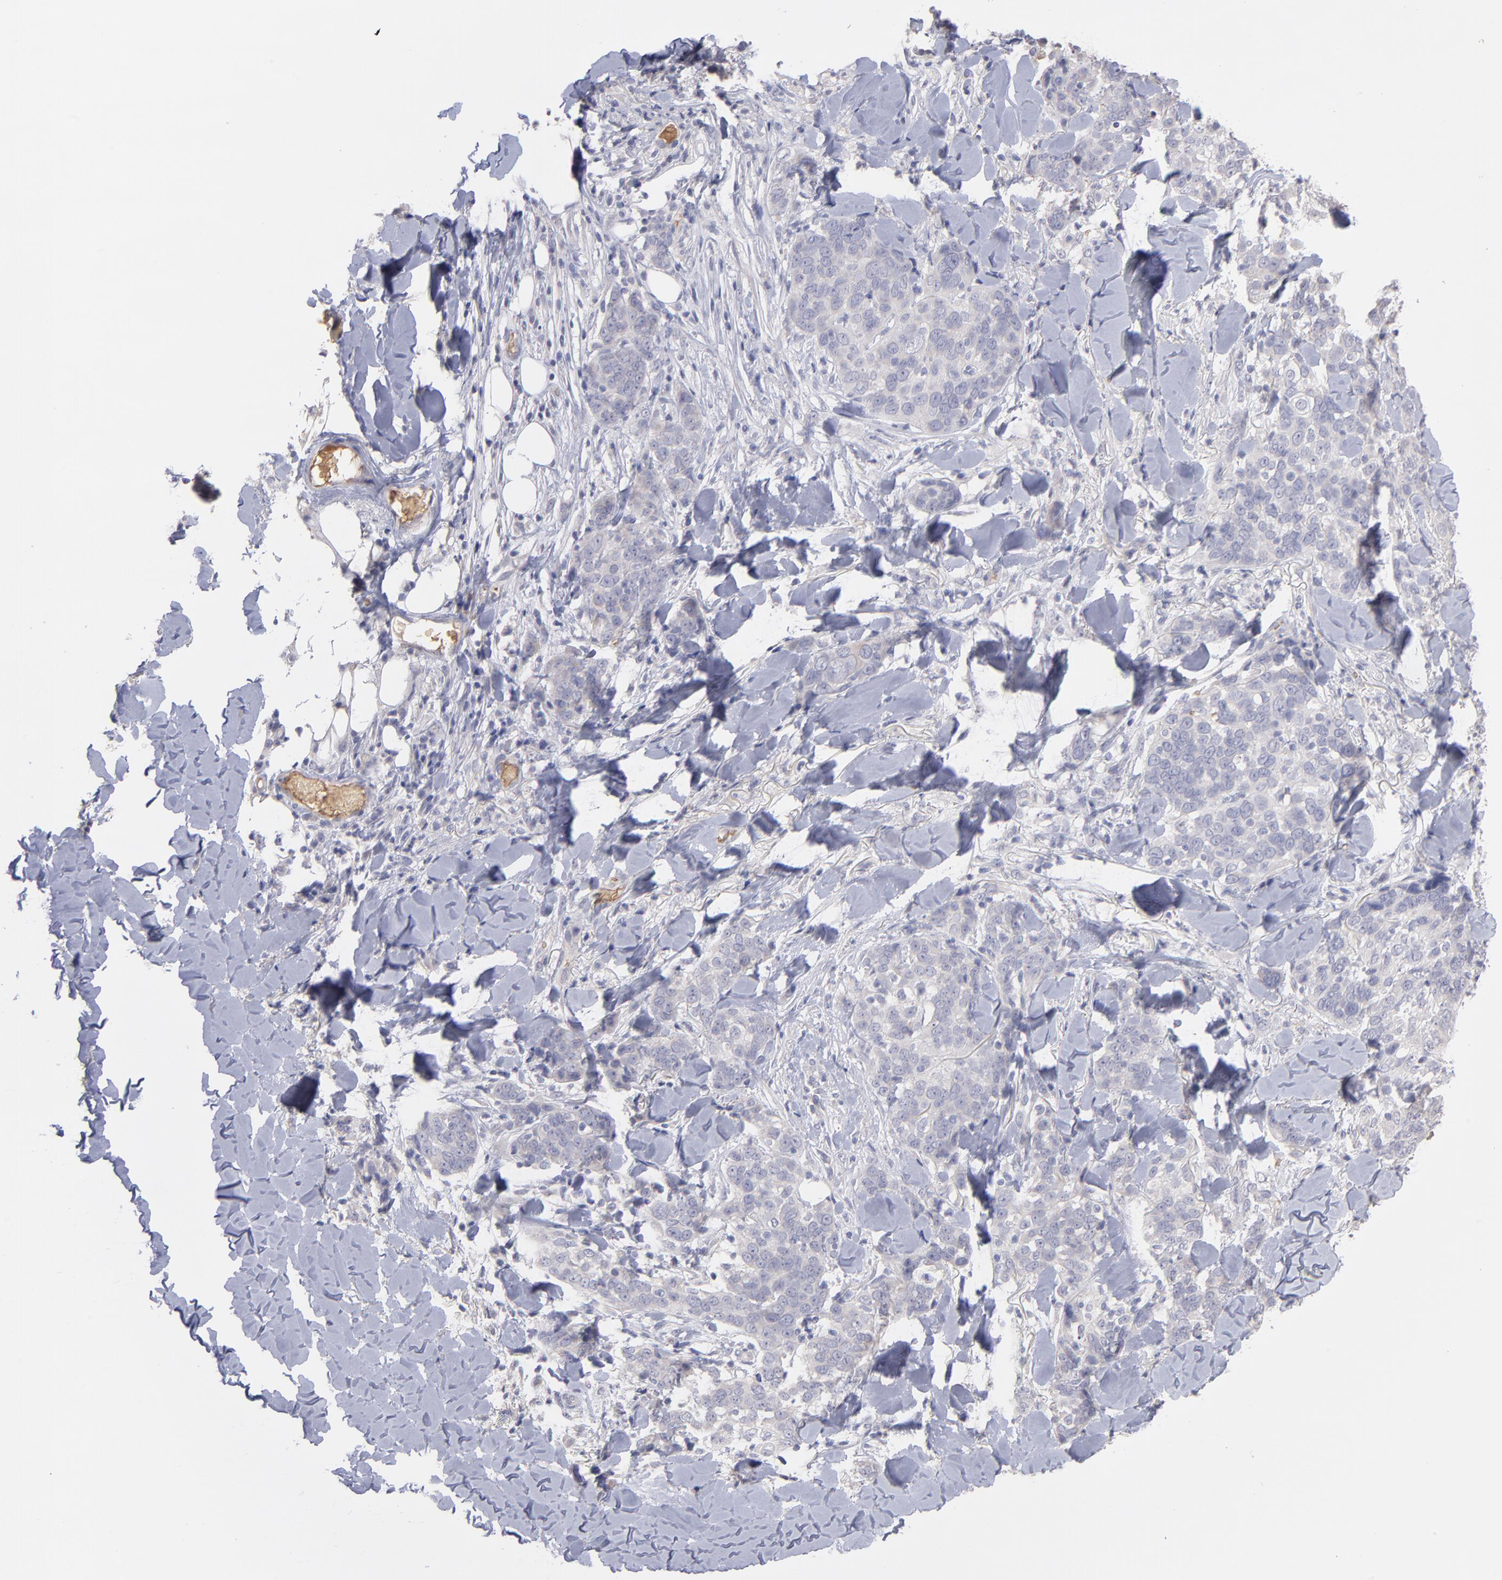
{"staining": {"intensity": "negative", "quantity": "none", "location": "none"}, "tissue": "skin cancer", "cell_type": "Tumor cells", "image_type": "cancer", "snomed": [{"axis": "morphology", "description": "Normal tissue, NOS"}, {"axis": "morphology", "description": "Squamous cell carcinoma, NOS"}, {"axis": "topography", "description": "Skin"}], "caption": "Tumor cells show no significant expression in skin cancer (squamous cell carcinoma). Nuclei are stained in blue.", "gene": "F13B", "patient": {"sex": "female", "age": 83}}